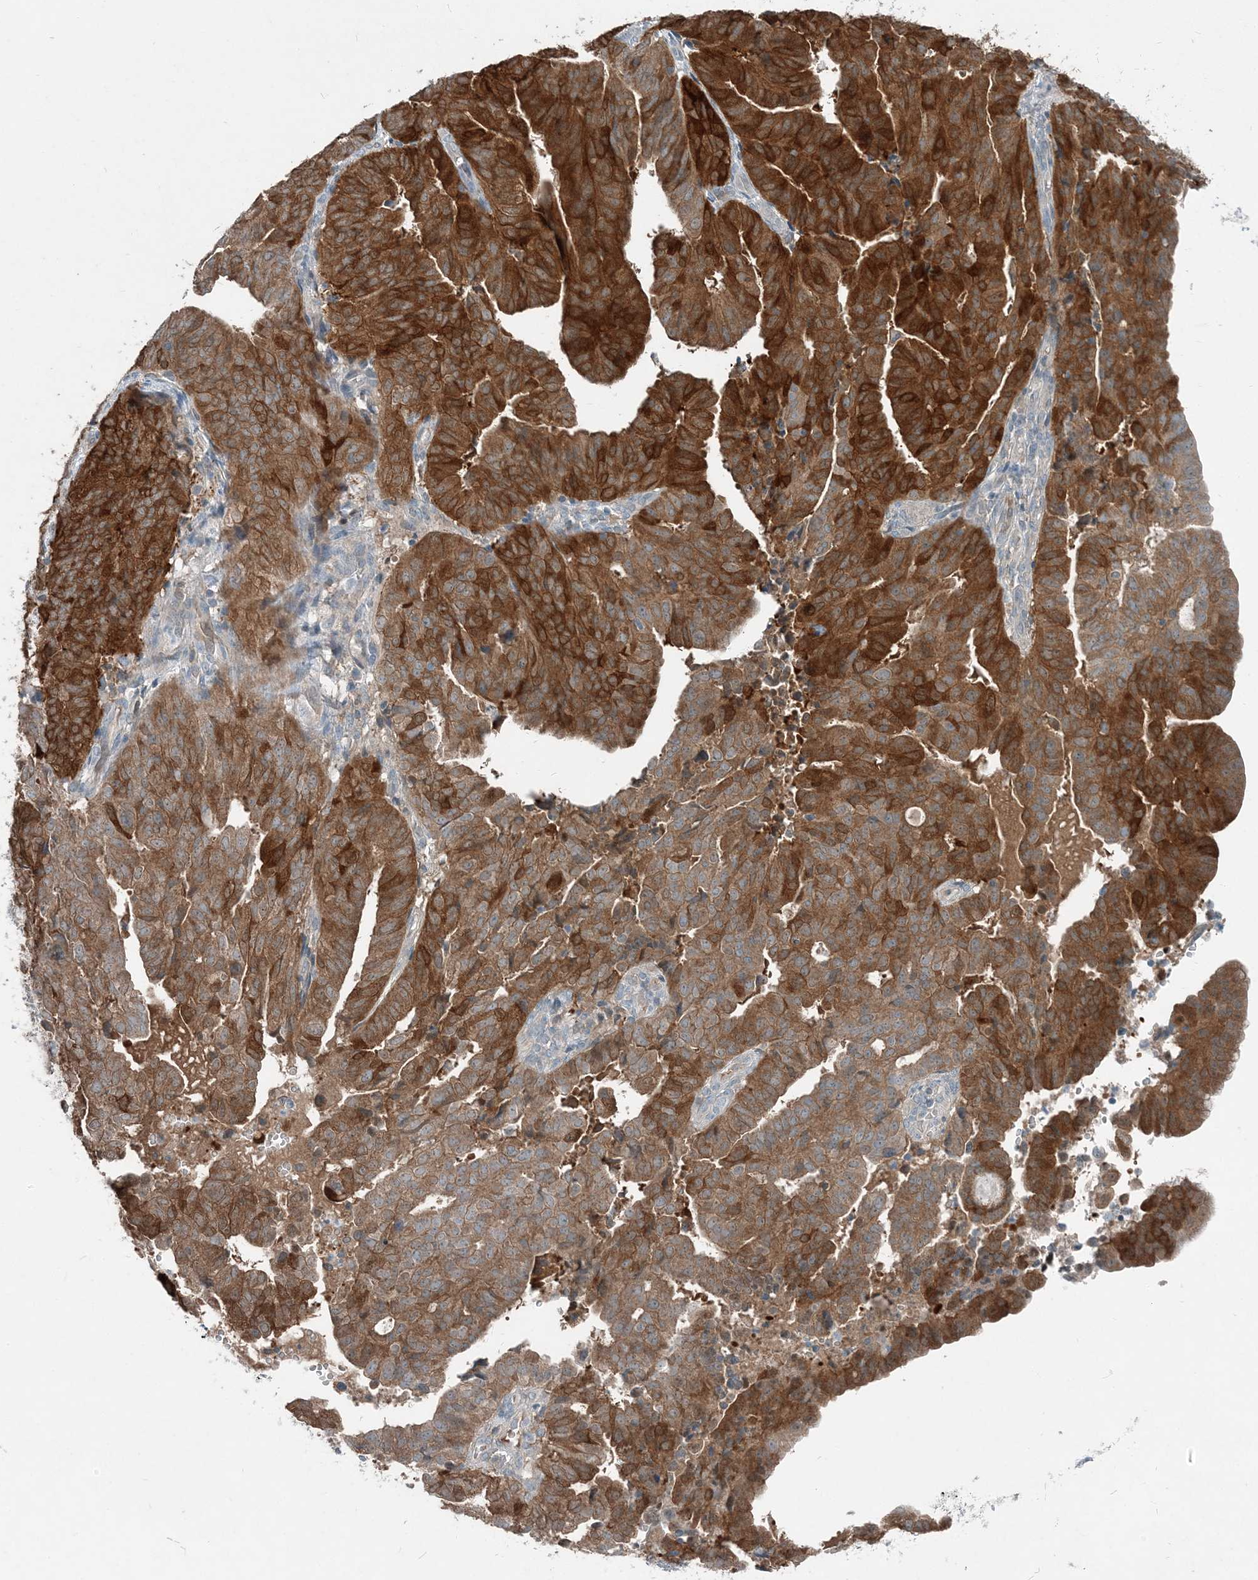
{"staining": {"intensity": "strong", "quantity": ">75%", "location": "cytoplasmic/membranous"}, "tissue": "endometrial cancer", "cell_type": "Tumor cells", "image_type": "cancer", "snomed": [{"axis": "morphology", "description": "Adenocarcinoma, NOS"}, {"axis": "topography", "description": "Uterus"}], "caption": "Immunohistochemistry (IHC) of human adenocarcinoma (endometrial) shows high levels of strong cytoplasmic/membranous staining in approximately >75% of tumor cells.", "gene": "ARMH1", "patient": {"sex": "female", "age": 77}}